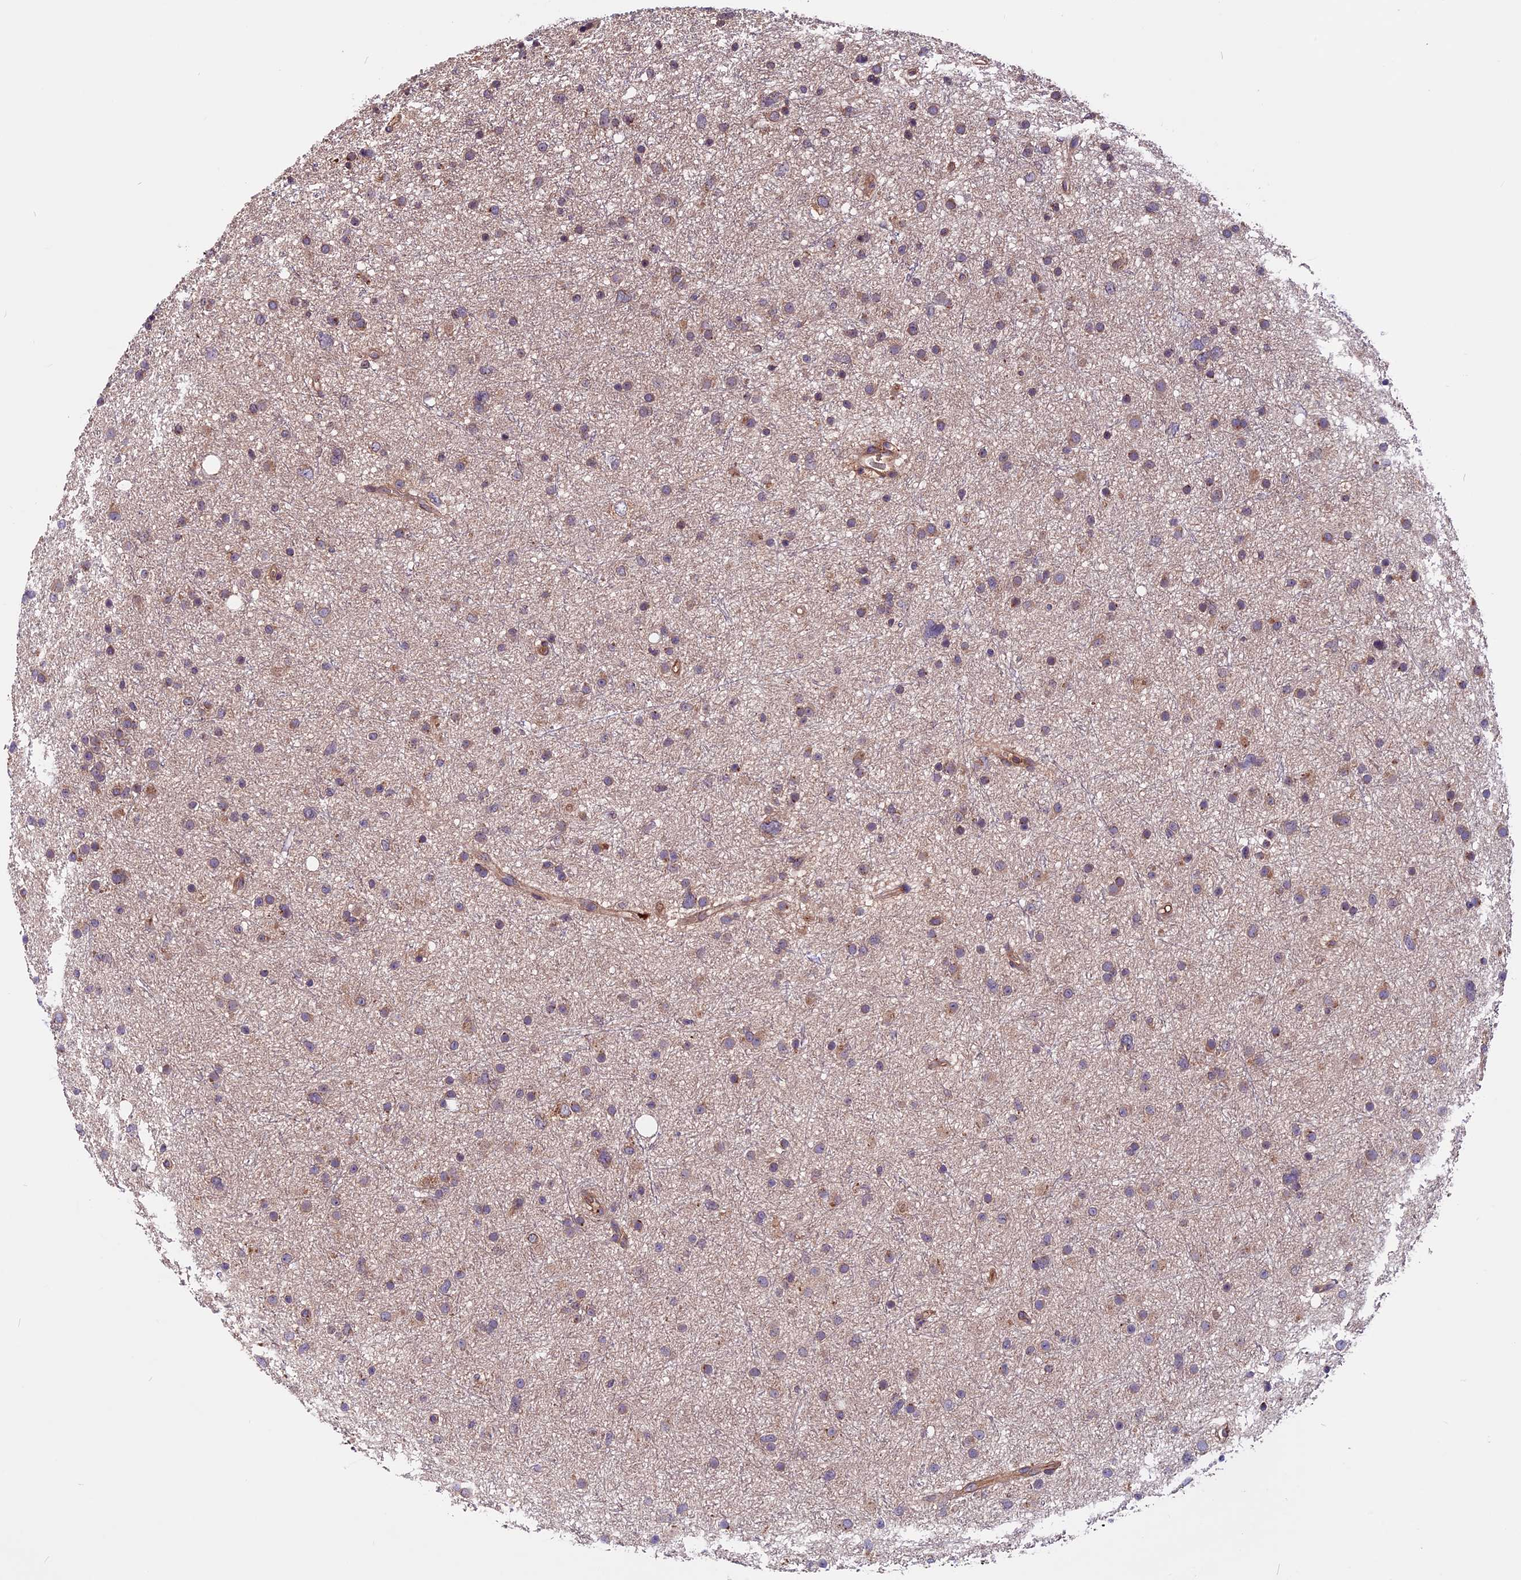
{"staining": {"intensity": "weak", "quantity": "<25%", "location": "cytoplasmic/membranous"}, "tissue": "glioma", "cell_type": "Tumor cells", "image_type": "cancer", "snomed": [{"axis": "morphology", "description": "Glioma, malignant, Low grade"}, {"axis": "topography", "description": "Cerebral cortex"}], "caption": "This is an IHC image of human glioma. There is no expression in tumor cells.", "gene": "ZNF598", "patient": {"sex": "female", "age": 39}}